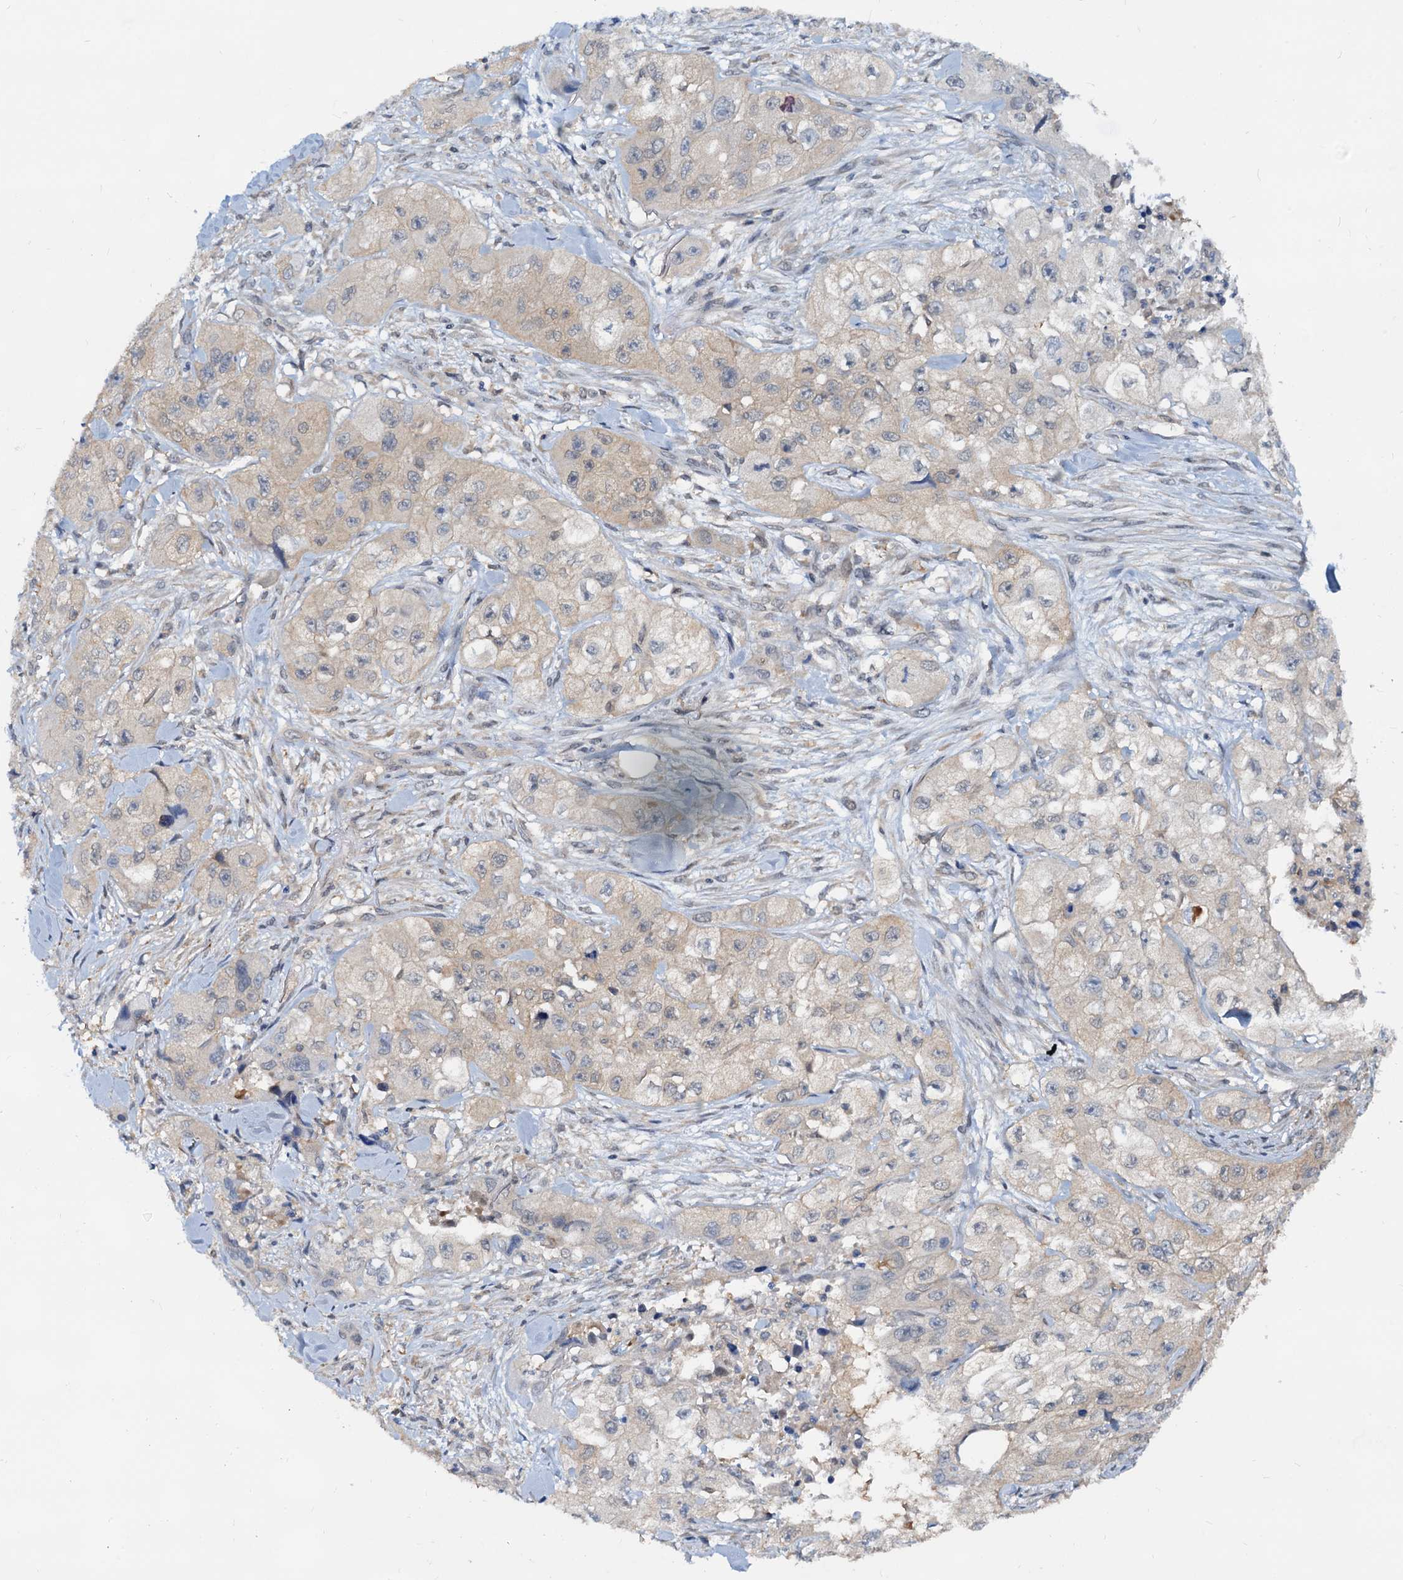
{"staining": {"intensity": "weak", "quantity": "<25%", "location": "cytoplasmic/membranous"}, "tissue": "skin cancer", "cell_type": "Tumor cells", "image_type": "cancer", "snomed": [{"axis": "morphology", "description": "Squamous cell carcinoma, NOS"}, {"axis": "topography", "description": "Skin"}, {"axis": "topography", "description": "Subcutis"}], "caption": "Skin squamous cell carcinoma was stained to show a protein in brown. There is no significant staining in tumor cells. (Brightfield microscopy of DAB (3,3'-diaminobenzidine) immunohistochemistry (IHC) at high magnification).", "gene": "PTGES3", "patient": {"sex": "male", "age": 73}}